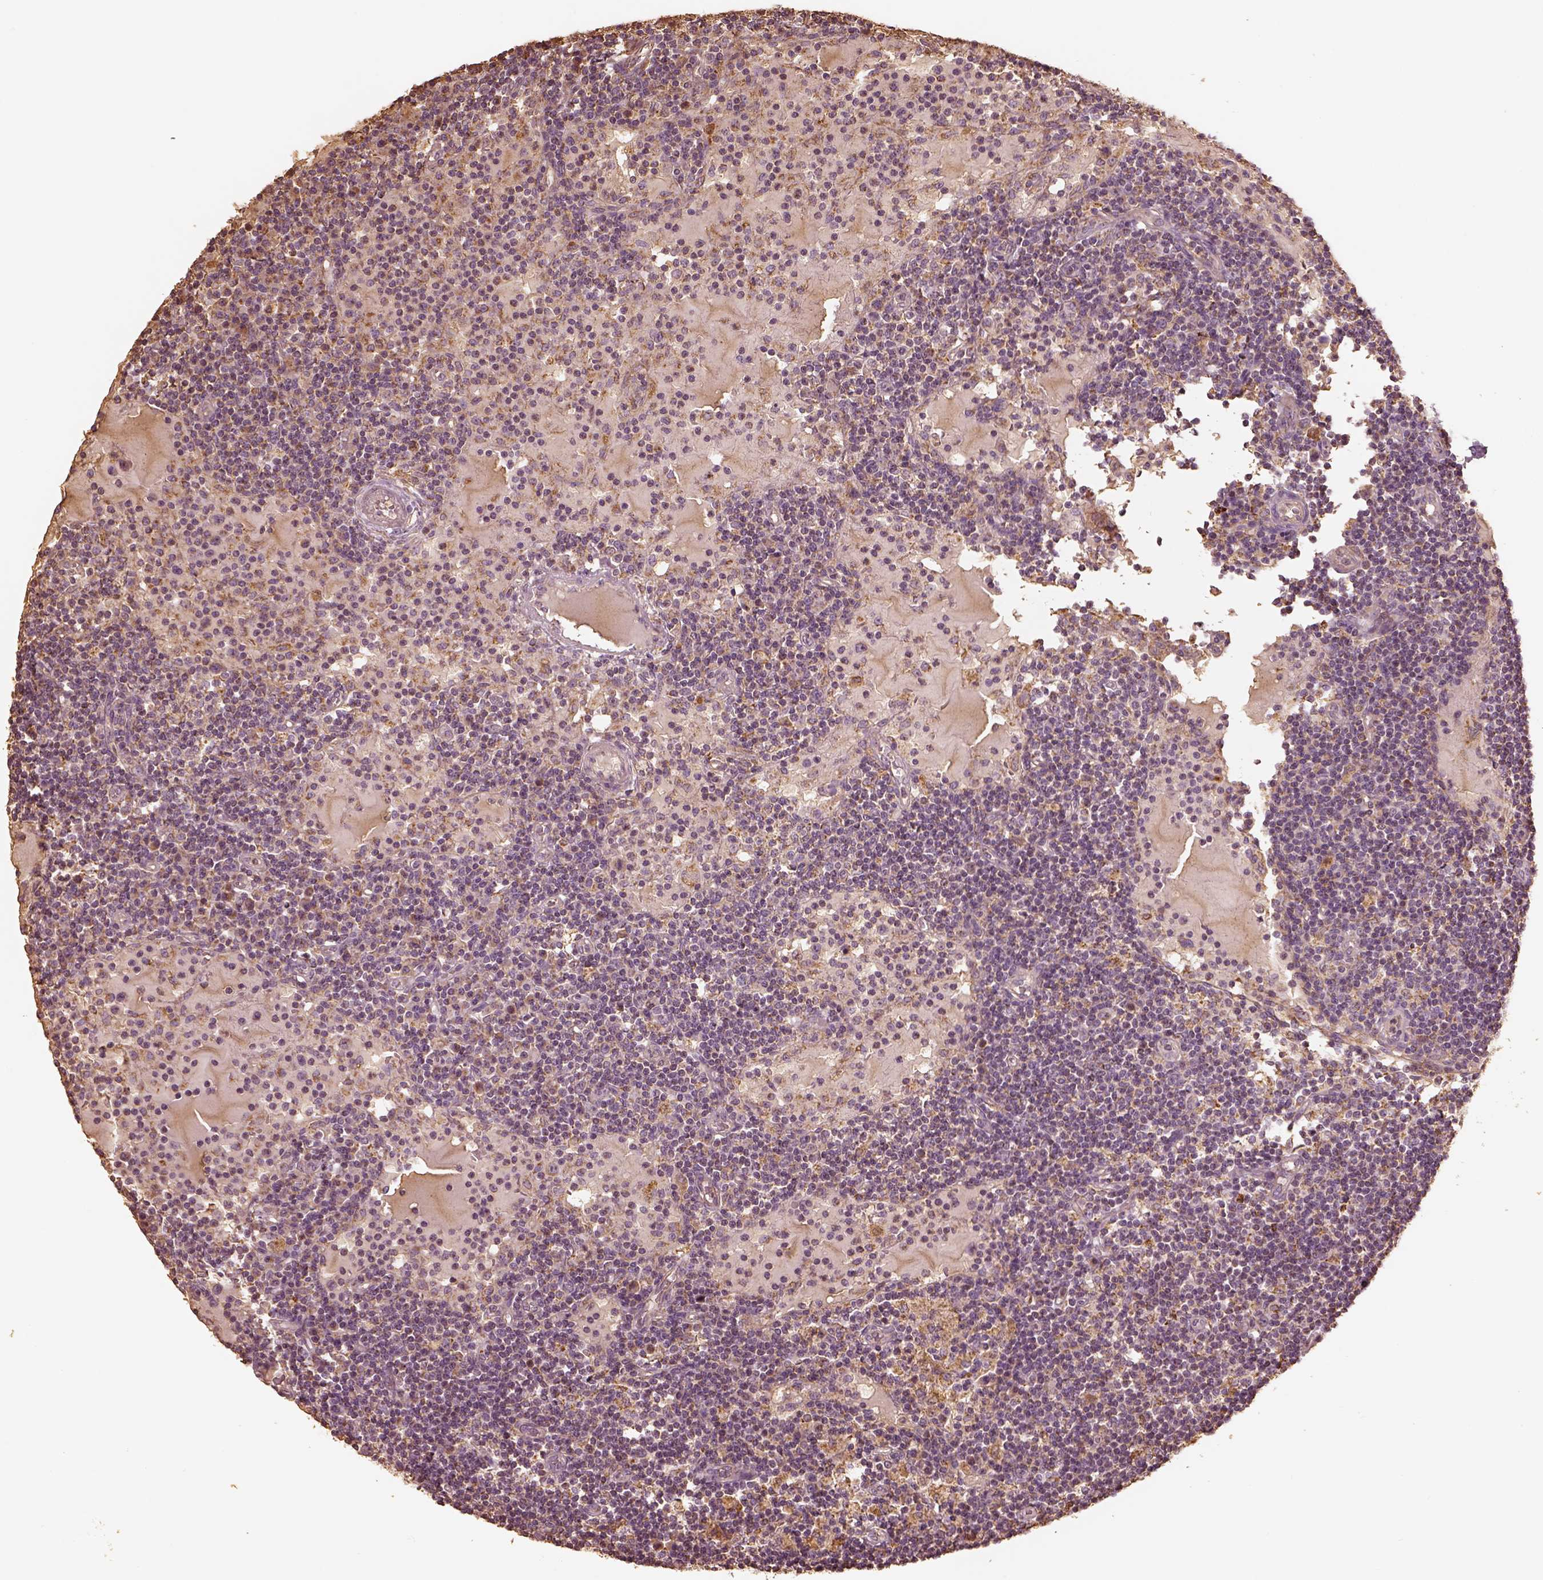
{"staining": {"intensity": "moderate", "quantity": "<25%", "location": "cytoplasmic/membranous"}, "tissue": "lymph node", "cell_type": "Germinal center cells", "image_type": "normal", "snomed": [{"axis": "morphology", "description": "Normal tissue, NOS"}, {"axis": "topography", "description": "Lymph node"}], "caption": "A low amount of moderate cytoplasmic/membranous staining is seen in about <25% of germinal center cells in unremarkable lymph node.", "gene": "PTGES2", "patient": {"sex": "female", "age": 72}}